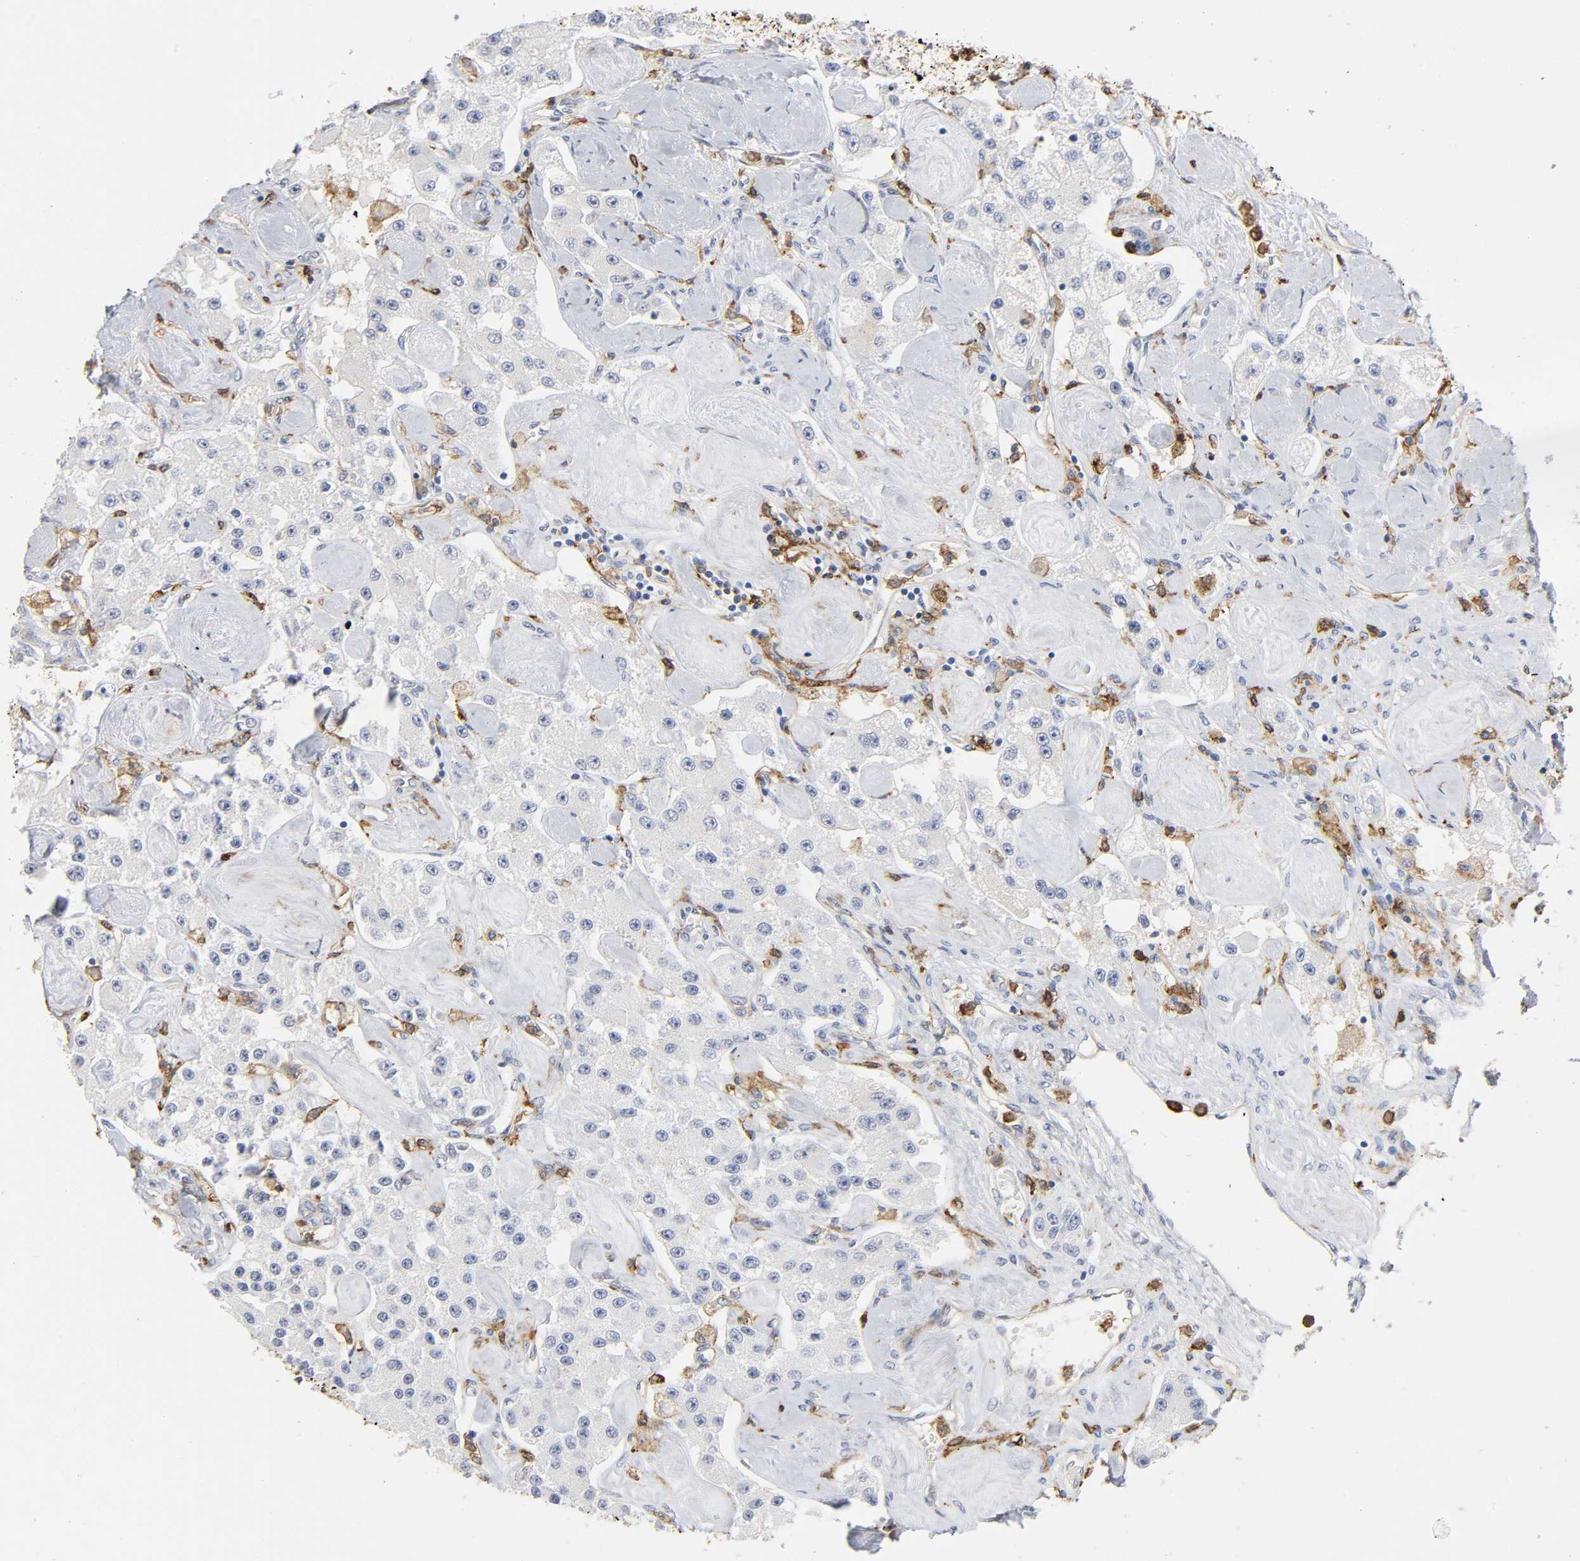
{"staining": {"intensity": "negative", "quantity": "none", "location": "none"}, "tissue": "carcinoid", "cell_type": "Tumor cells", "image_type": "cancer", "snomed": [{"axis": "morphology", "description": "Carcinoid, malignant, NOS"}, {"axis": "topography", "description": "Pancreas"}], "caption": "IHC histopathology image of carcinoid stained for a protein (brown), which demonstrates no positivity in tumor cells.", "gene": "LYN", "patient": {"sex": "male", "age": 41}}